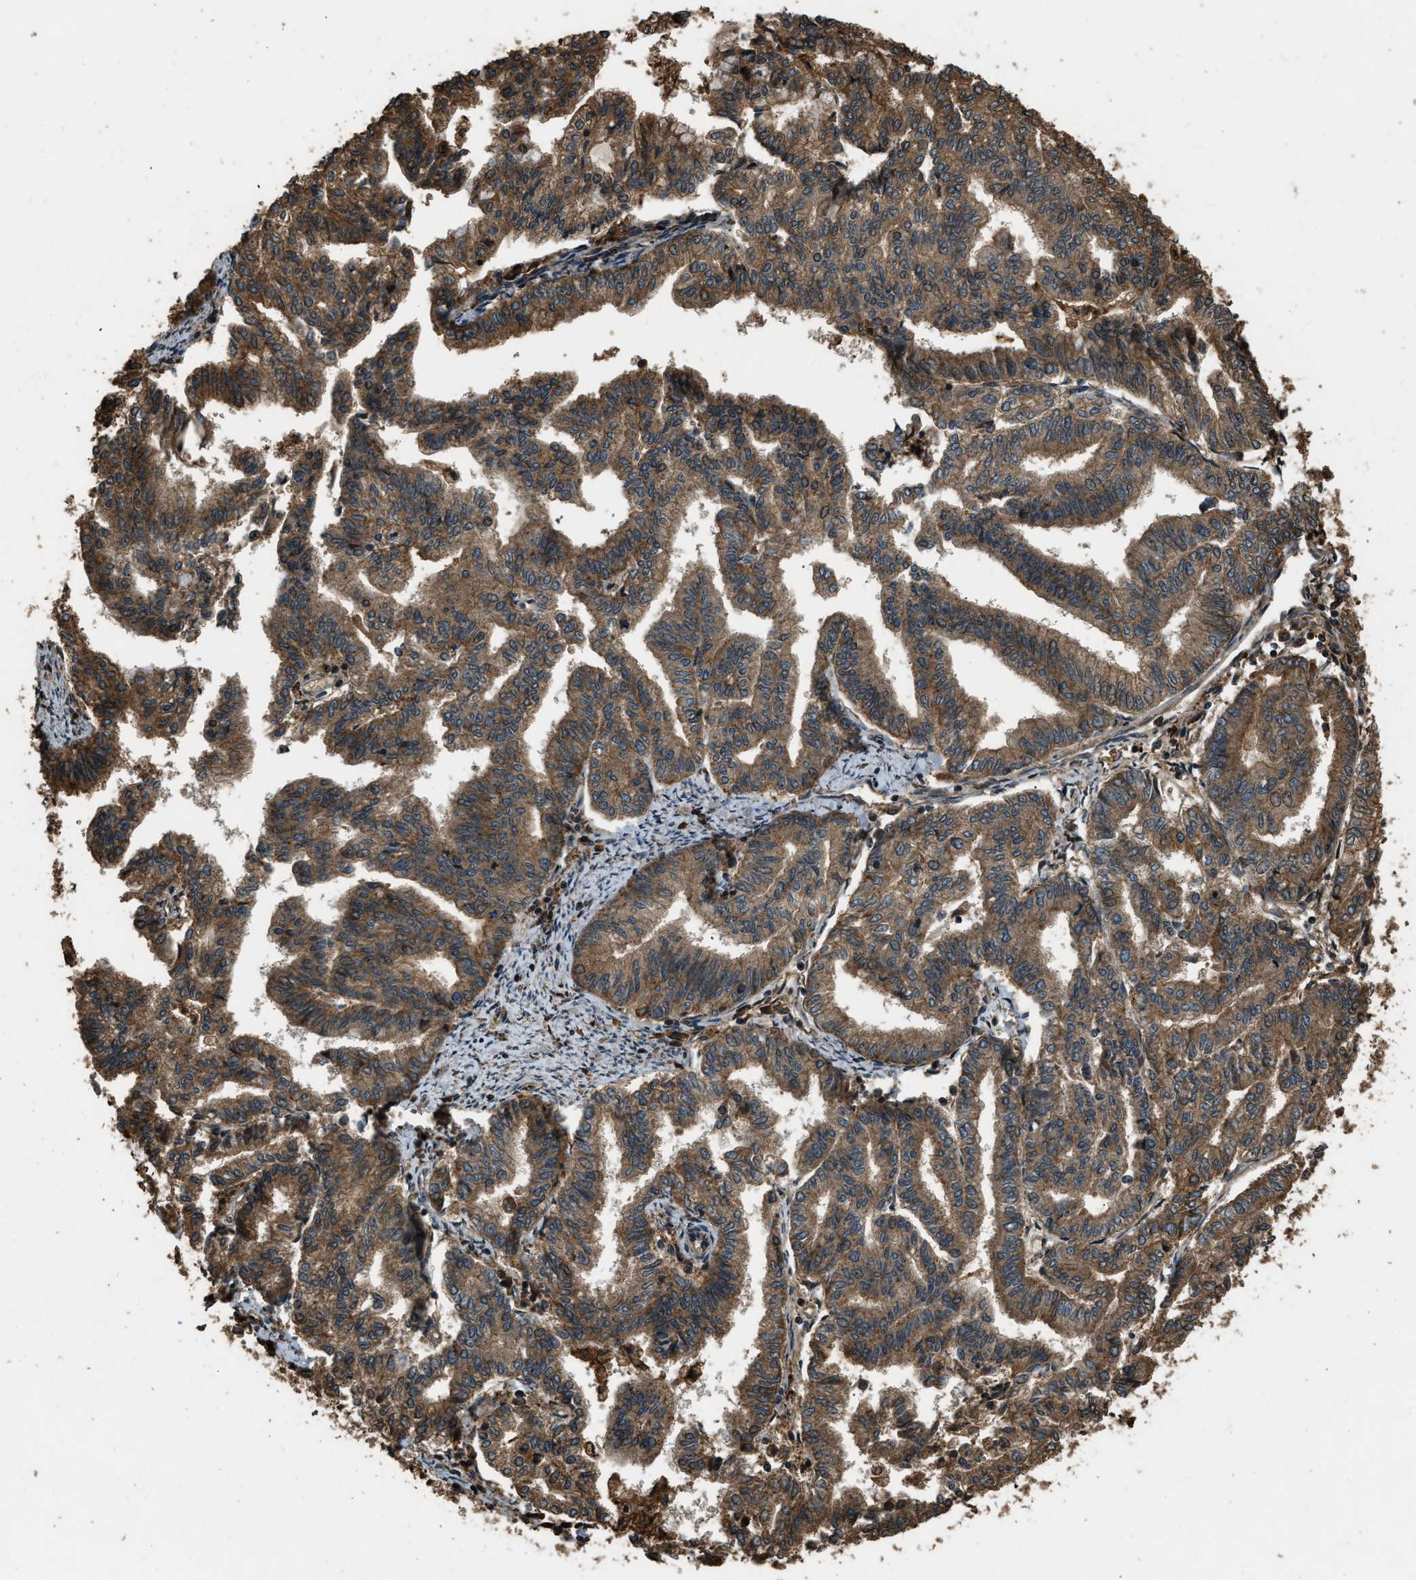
{"staining": {"intensity": "moderate", "quantity": ">75%", "location": "cytoplasmic/membranous"}, "tissue": "endometrial cancer", "cell_type": "Tumor cells", "image_type": "cancer", "snomed": [{"axis": "morphology", "description": "Adenocarcinoma, NOS"}, {"axis": "topography", "description": "Endometrium"}], "caption": "Brown immunohistochemical staining in endometrial cancer displays moderate cytoplasmic/membranous positivity in about >75% of tumor cells.", "gene": "RAP2A", "patient": {"sex": "female", "age": 79}}